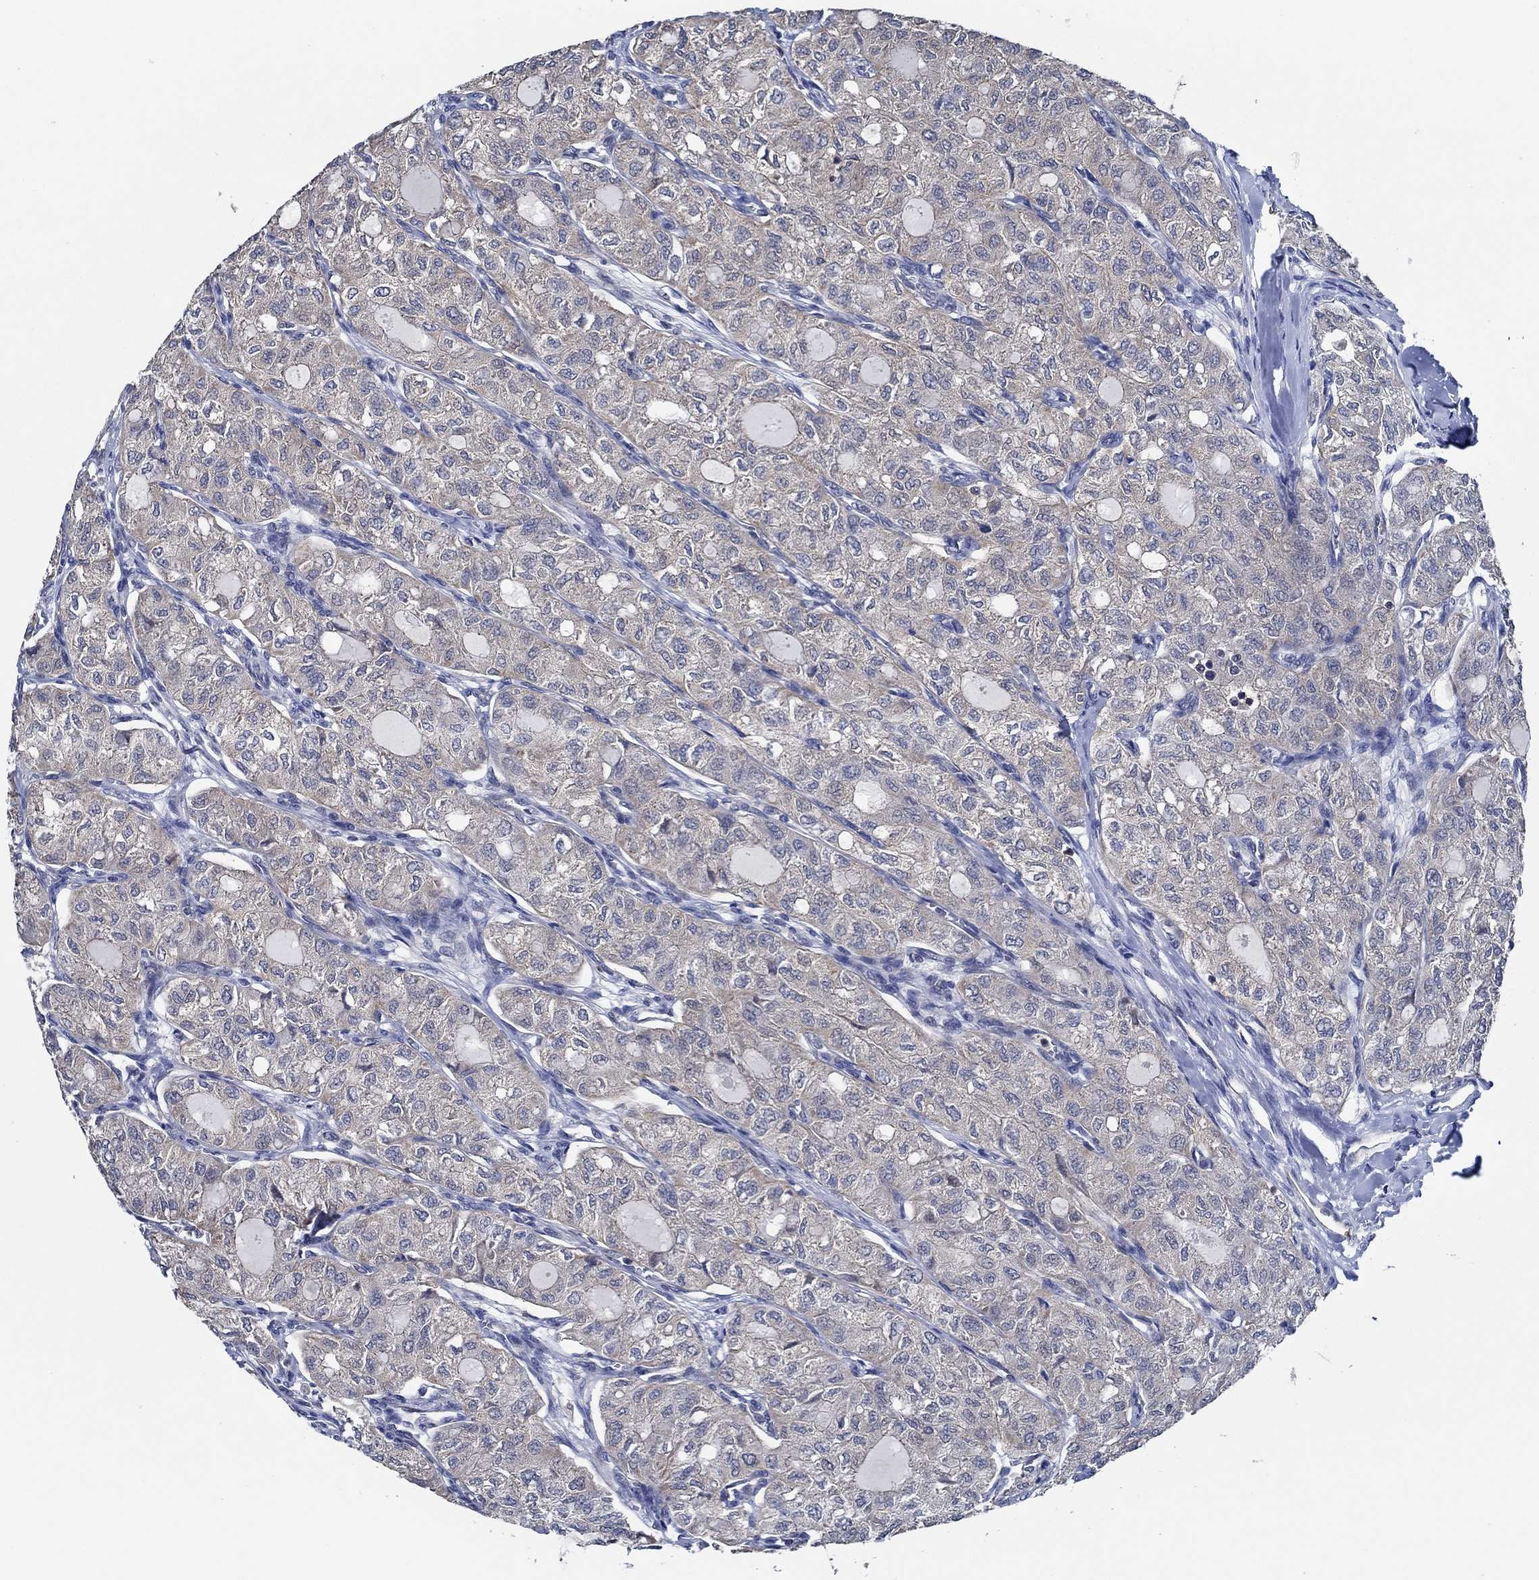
{"staining": {"intensity": "negative", "quantity": "none", "location": "none"}, "tissue": "thyroid cancer", "cell_type": "Tumor cells", "image_type": "cancer", "snomed": [{"axis": "morphology", "description": "Follicular adenoma carcinoma, NOS"}, {"axis": "topography", "description": "Thyroid gland"}], "caption": "Follicular adenoma carcinoma (thyroid) was stained to show a protein in brown. There is no significant expression in tumor cells.", "gene": "DACT1", "patient": {"sex": "male", "age": 75}}